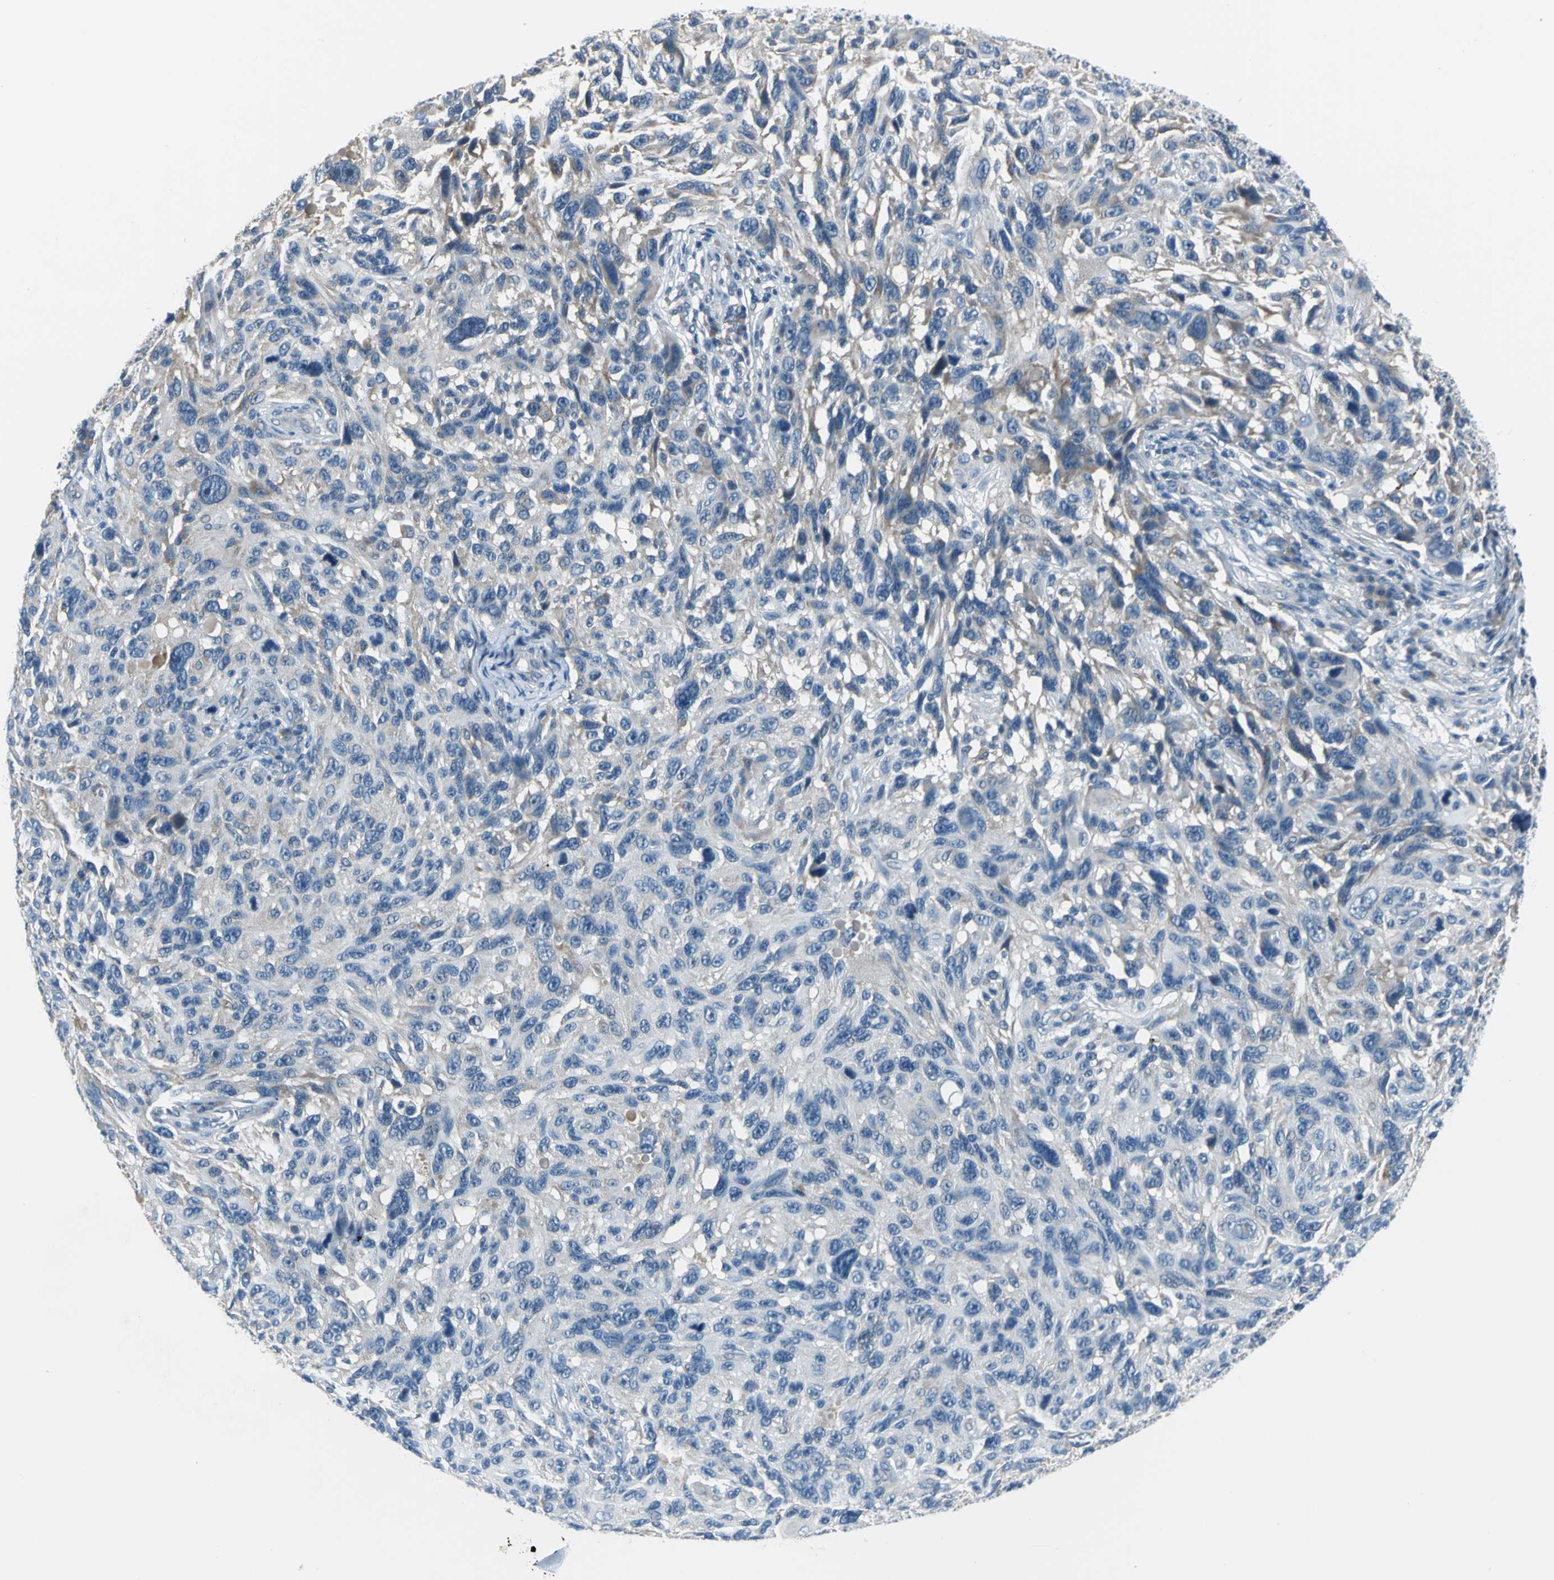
{"staining": {"intensity": "negative", "quantity": "none", "location": "none"}, "tissue": "melanoma", "cell_type": "Tumor cells", "image_type": "cancer", "snomed": [{"axis": "morphology", "description": "Malignant melanoma, NOS"}, {"axis": "topography", "description": "Skin"}], "caption": "Photomicrograph shows no protein positivity in tumor cells of malignant melanoma tissue.", "gene": "ZNF415", "patient": {"sex": "male", "age": 53}}